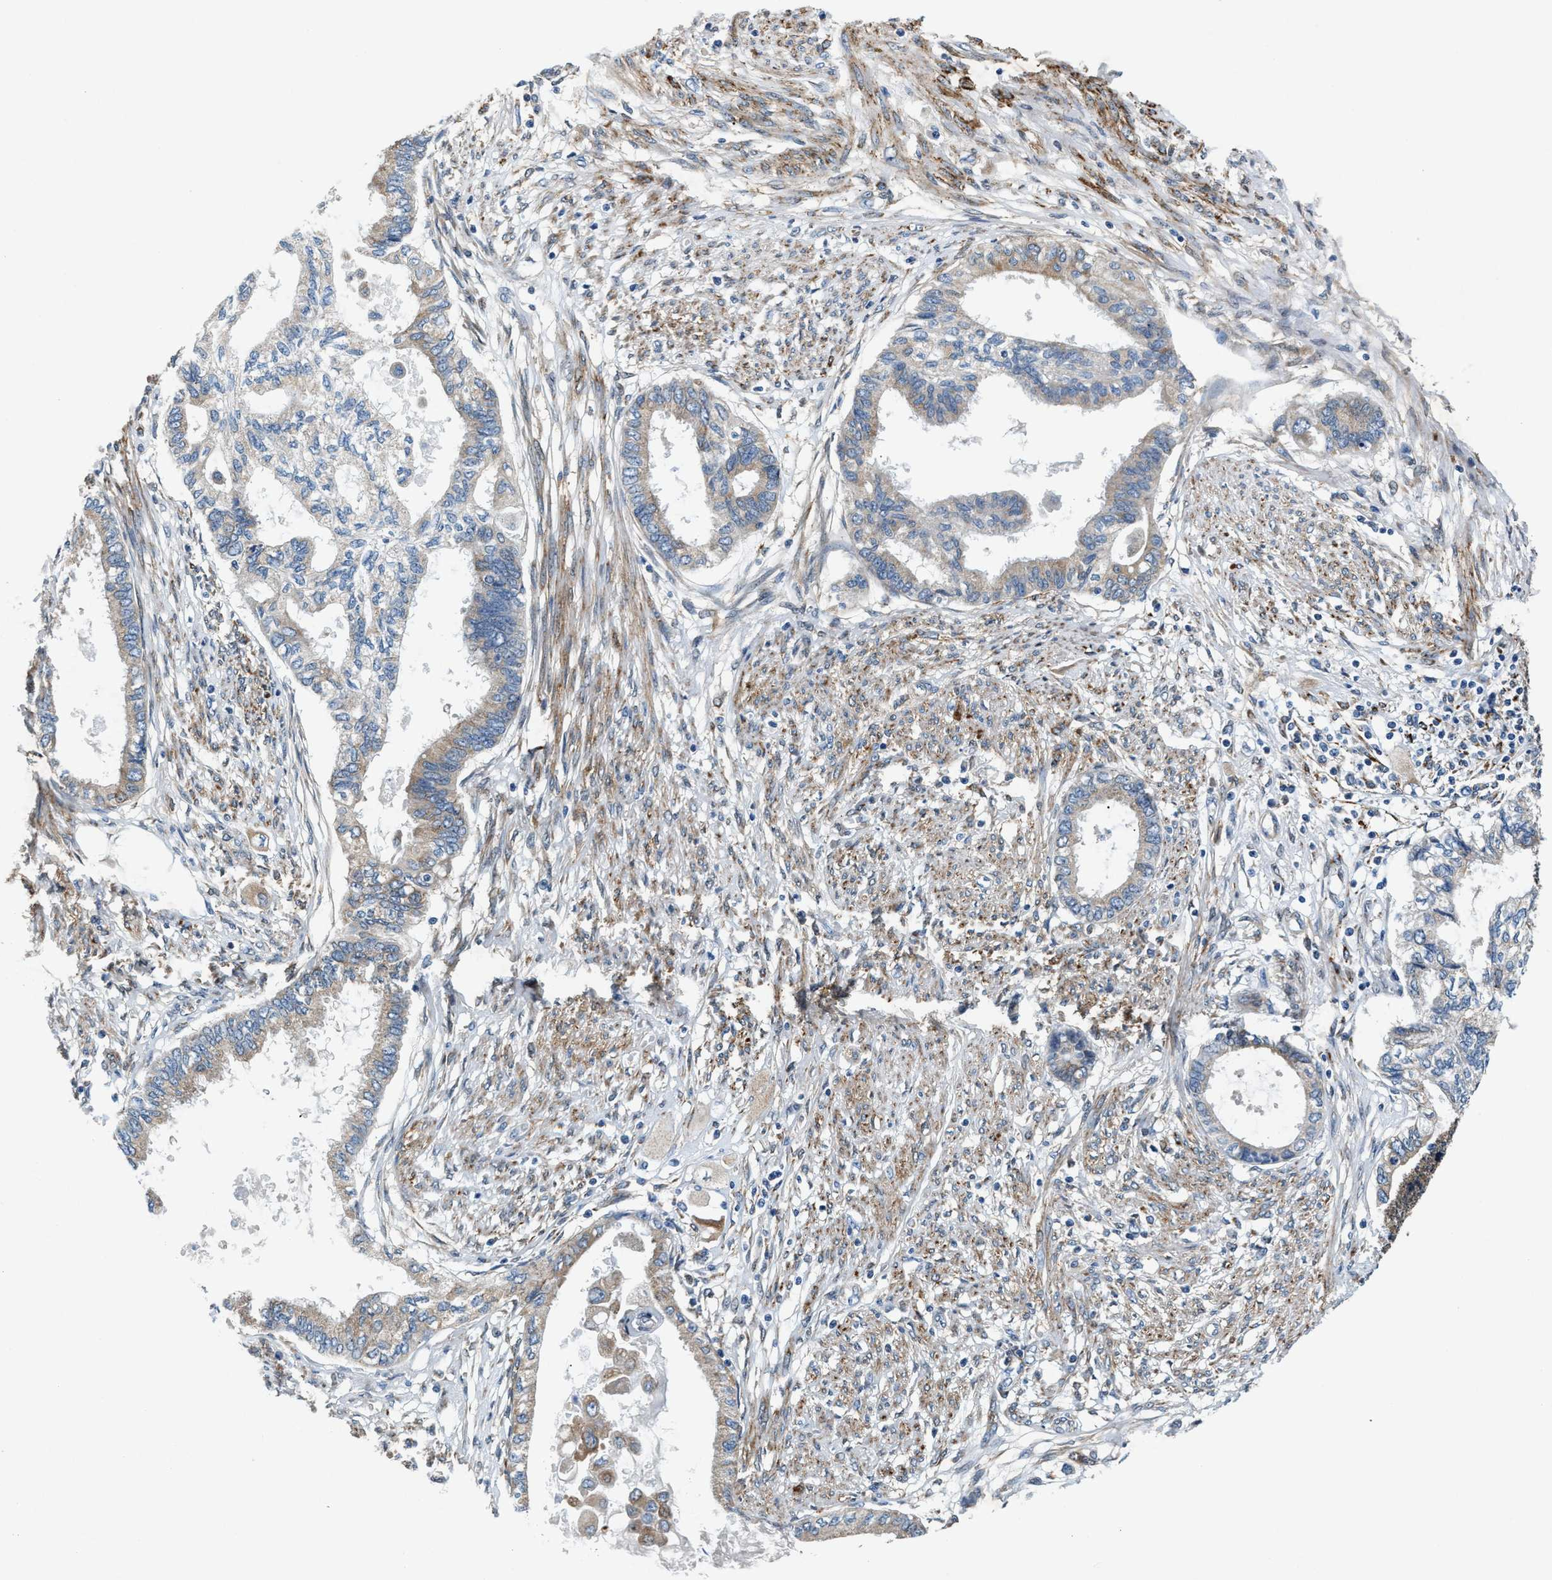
{"staining": {"intensity": "weak", "quantity": "25%-75%", "location": "cytoplasmic/membranous"}, "tissue": "cervical cancer", "cell_type": "Tumor cells", "image_type": "cancer", "snomed": [{"axis": "morphology", "description": "Normal tissue, NOS"}, {"axis": "morphology", "description": "Adenocarcinoma, NOS"}, {"axis": "topography", "description": "Cervix"}, {"axis": "topography", "description": "Endometrium"}], "caption": "This is a photomicrograph of IHC staining of cervical cancer (adenocarcinoma), which shows weak expression in the cytoplasmic/membranous of tumor cells.", "gene": "PRTFDC1", "patient": {"sex": "female", "age": 86}}